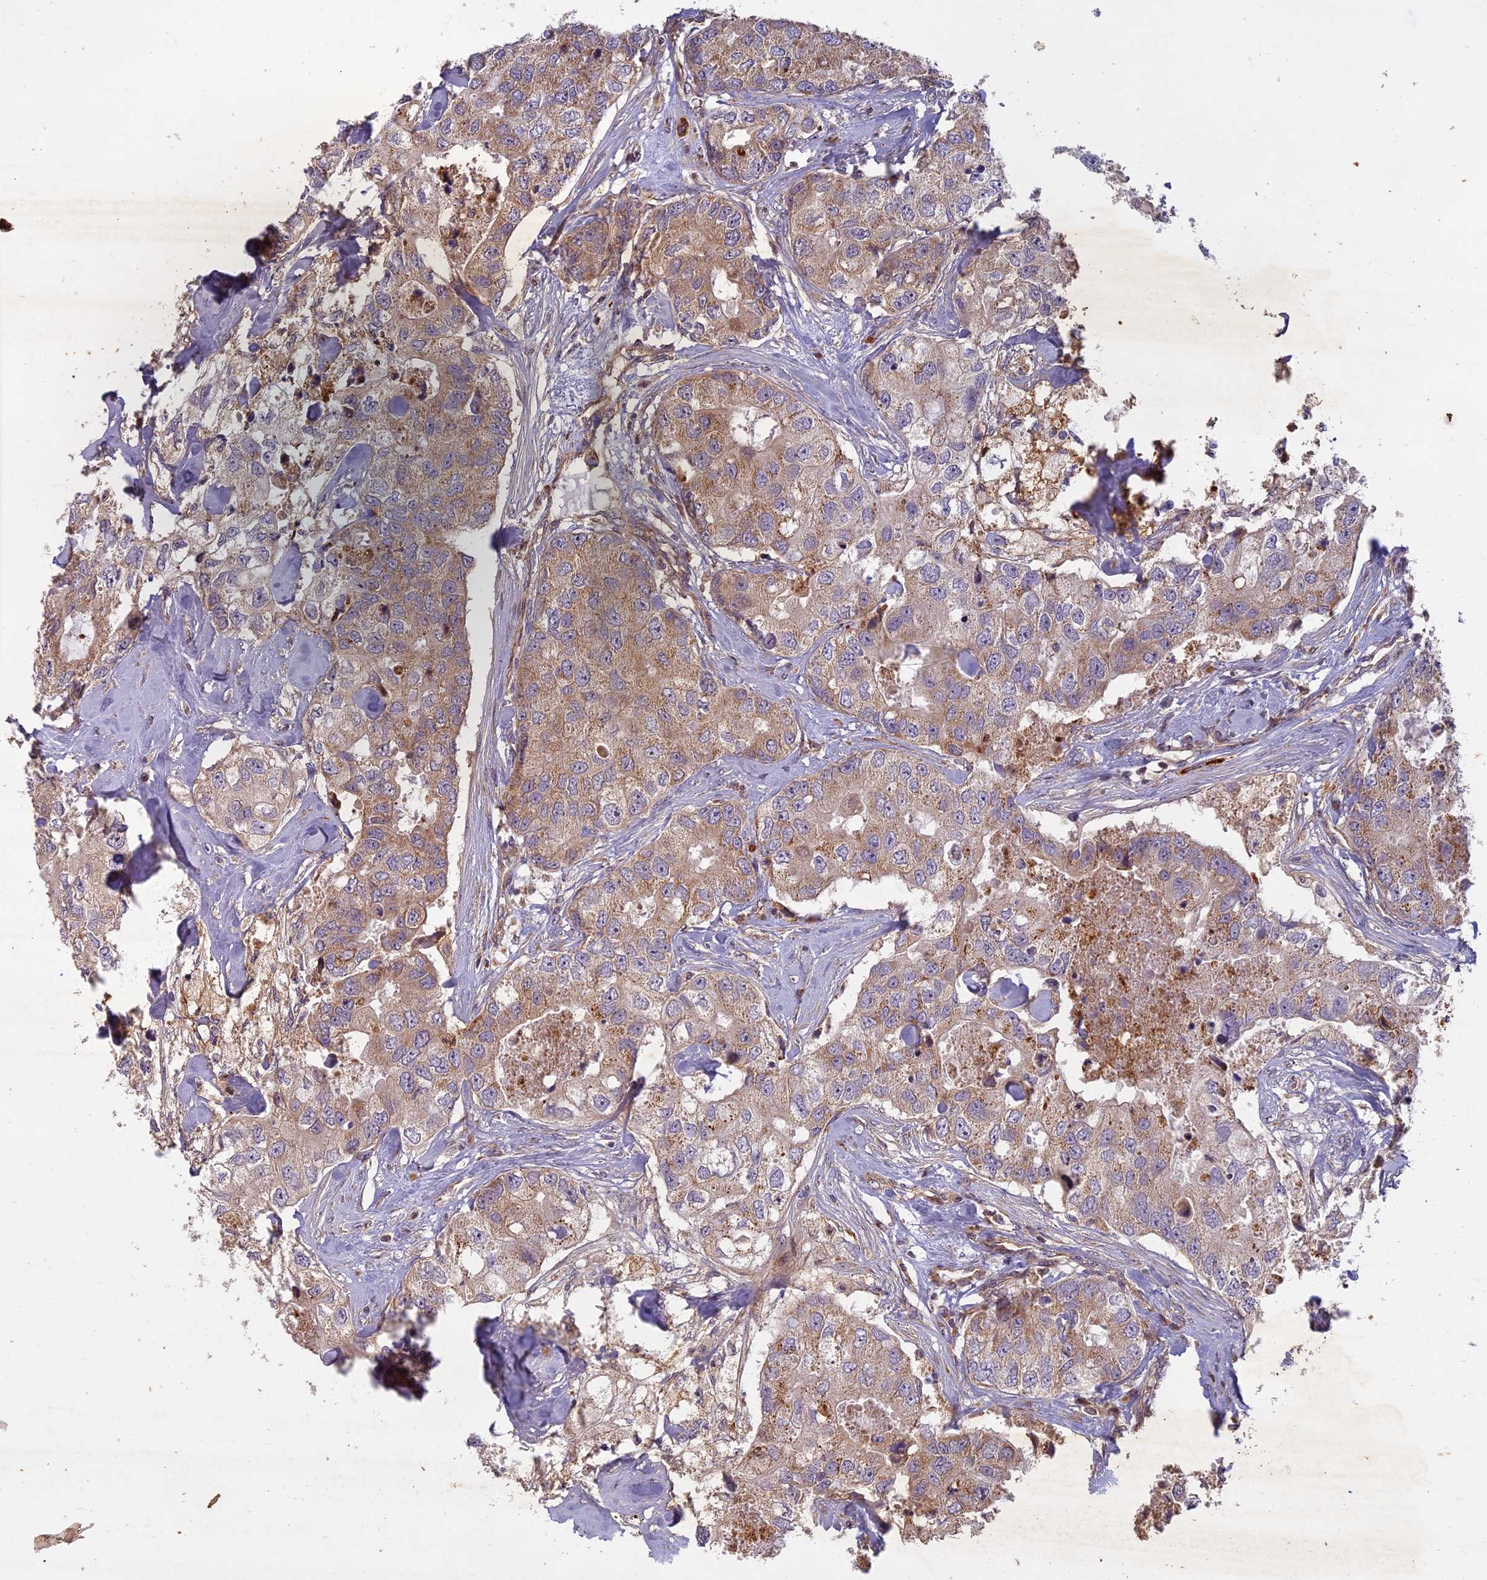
{"staining": {"intensity": "weak", "quantity": ">75%", "location": "cytoplasmic/membranous"}, "tissue": "breast cancer", "cell_type": "Tumor cells", "image_type": "cancer", "snomed": [{"axis": "morphology", "description": "Duct carcinoma"}, {"axis": "topography", "description": "Breast"}], "caption": "IHC micrograph of breast invasive ductal carcinoma stained for a protein (brown), which exhibits low levels of weak cytoplasmic/membranous staining in approximately >75% of tumor cells.", "gene": "EDAR", "patient": {"sex": "female", "age": 62}}